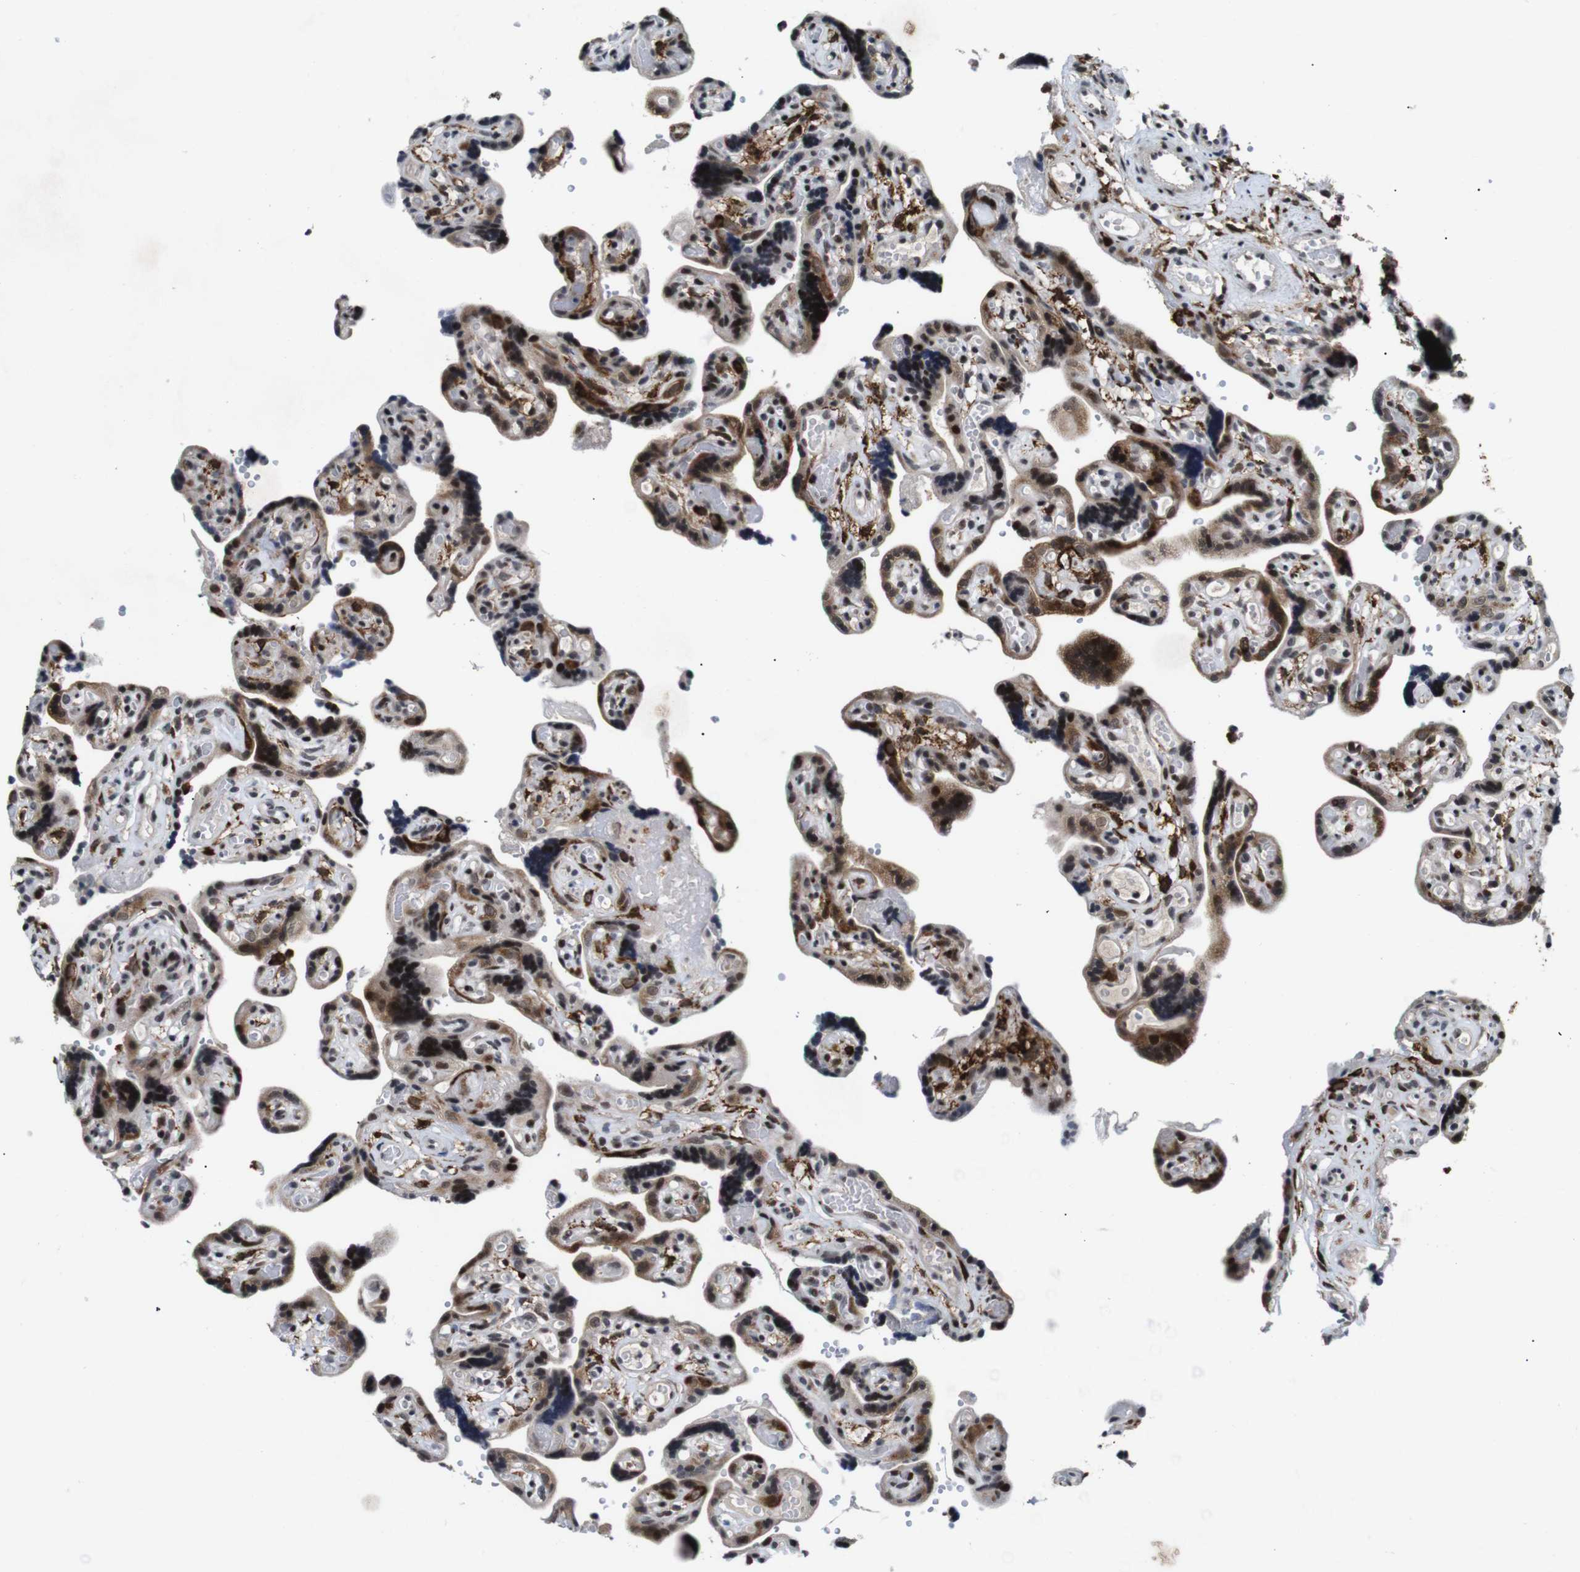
{"staining": {"intensity": "strong", "quantity": ">75%", "location": "cytoplasmic/membranous"}, "tissue": "placenta", "cell_type": "Decidual cells", "image_type": "normal", "snomed": [{"axis": "morphology", "description": "Normal tissue, NOS"}, {"axis": "topography", "description": "Placenta"}], "caption": "The histopathology image shows a brown stain indicating the presence of a protein in the cytoplasmic/membranous of decidual cells in placenta.", "gene": "EIF4G1", "patient": {"sex": "female", "age": 30}}